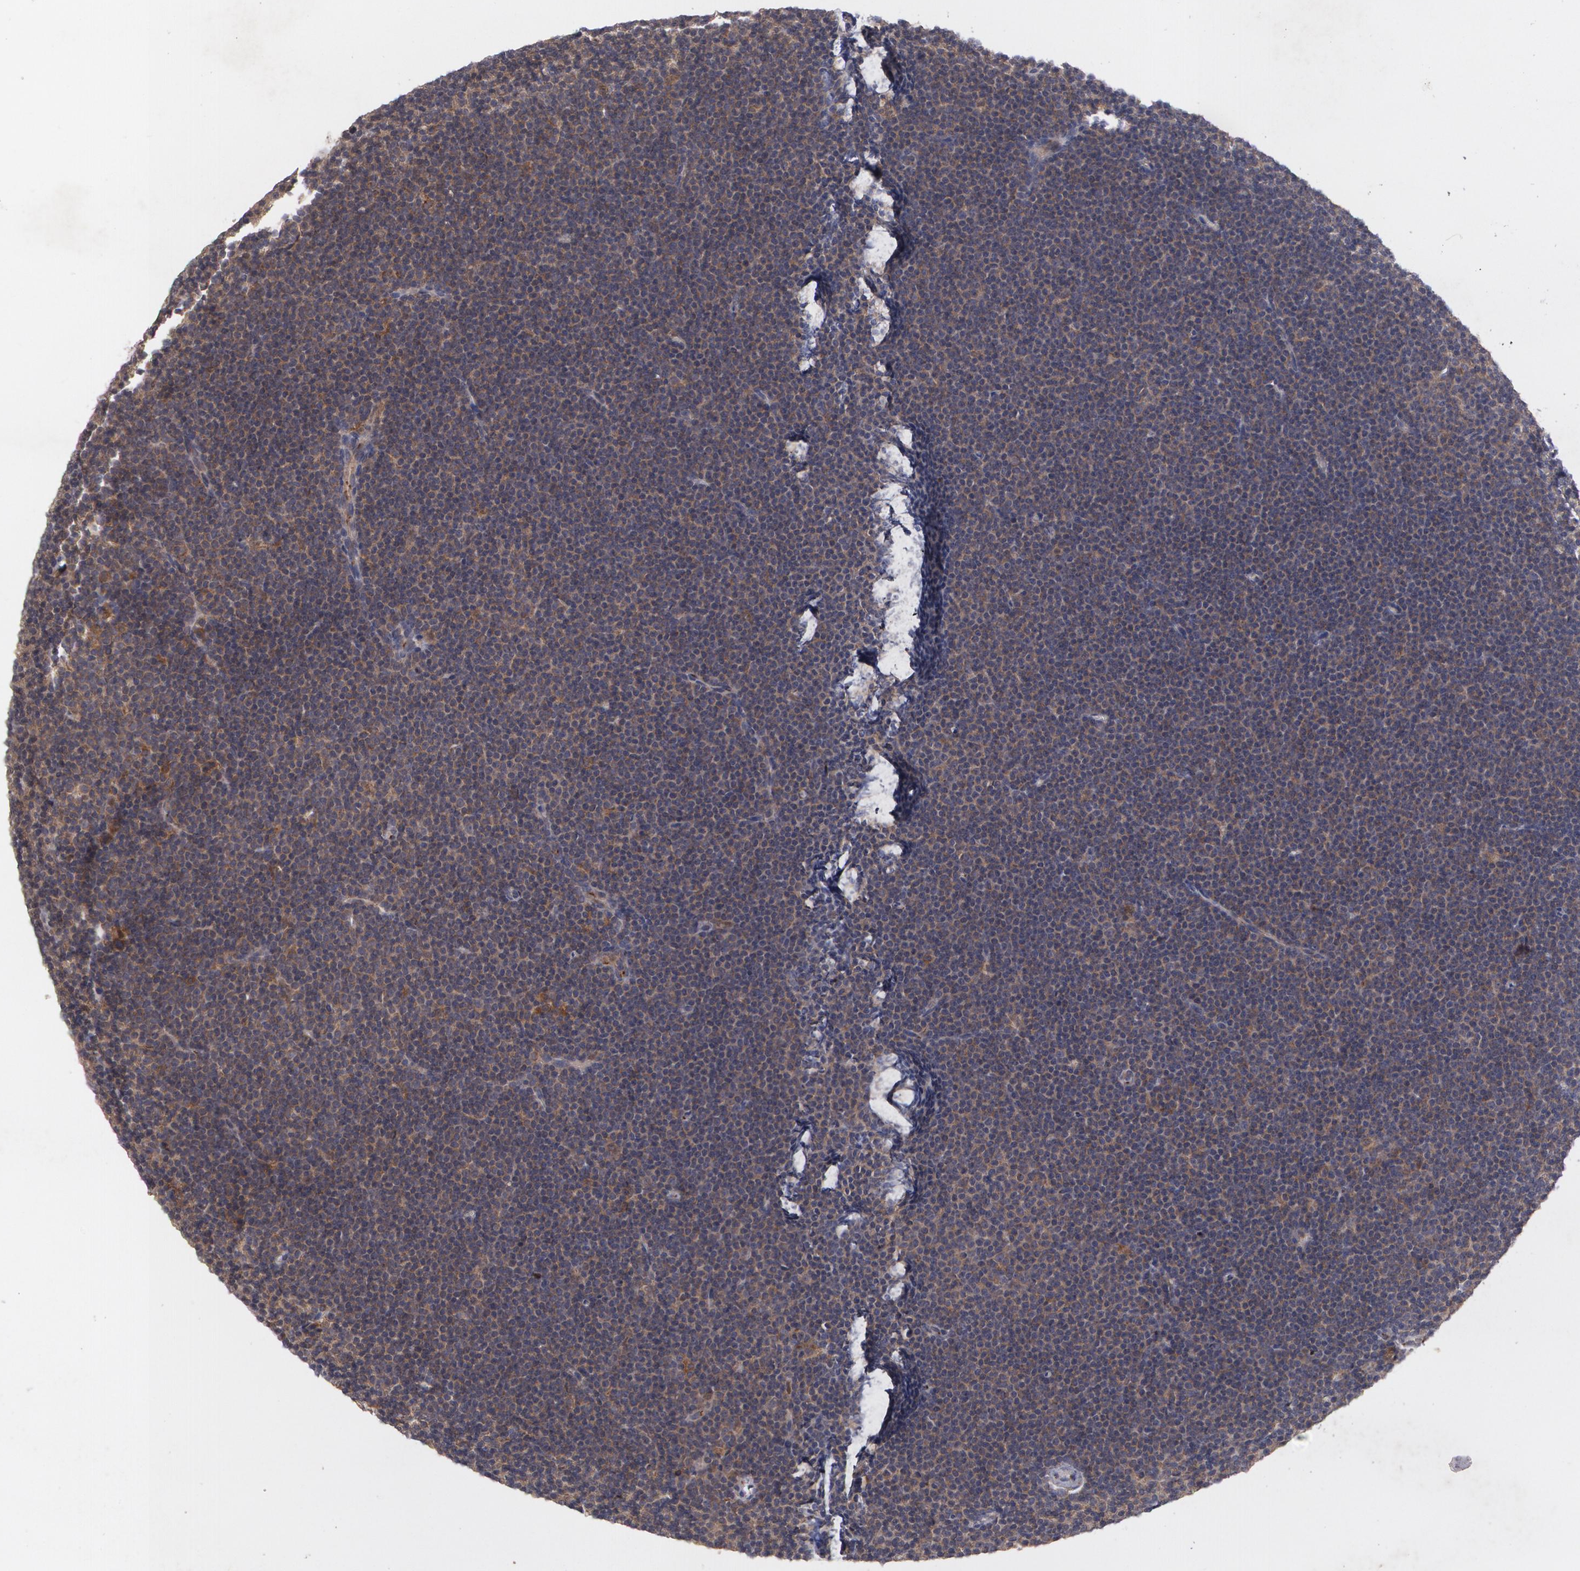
{"staining": {"intensity": "weak", "quantity": "25%-75%", "location": "cytoplasmic/membranous"}, "tissue": "lymphoma", "cell_type": "Tumor cells", "image_type": "cancer", "snomed": [{"axis": "morphology", "description": "Malignant lymphoma, non-Hodgkin's type, Low grade"}, {"axis": "topography", "description": "Lymph node"}], "caption": "An immunohistochemistry photomicrograph of tumor tissue is shown. Protein staining in brown labels weak cytoplasmic/membranous positivity in lymphoma within tumor cells.", "gene": "HTT", "patient": {"sex": "female", "age": 73}}